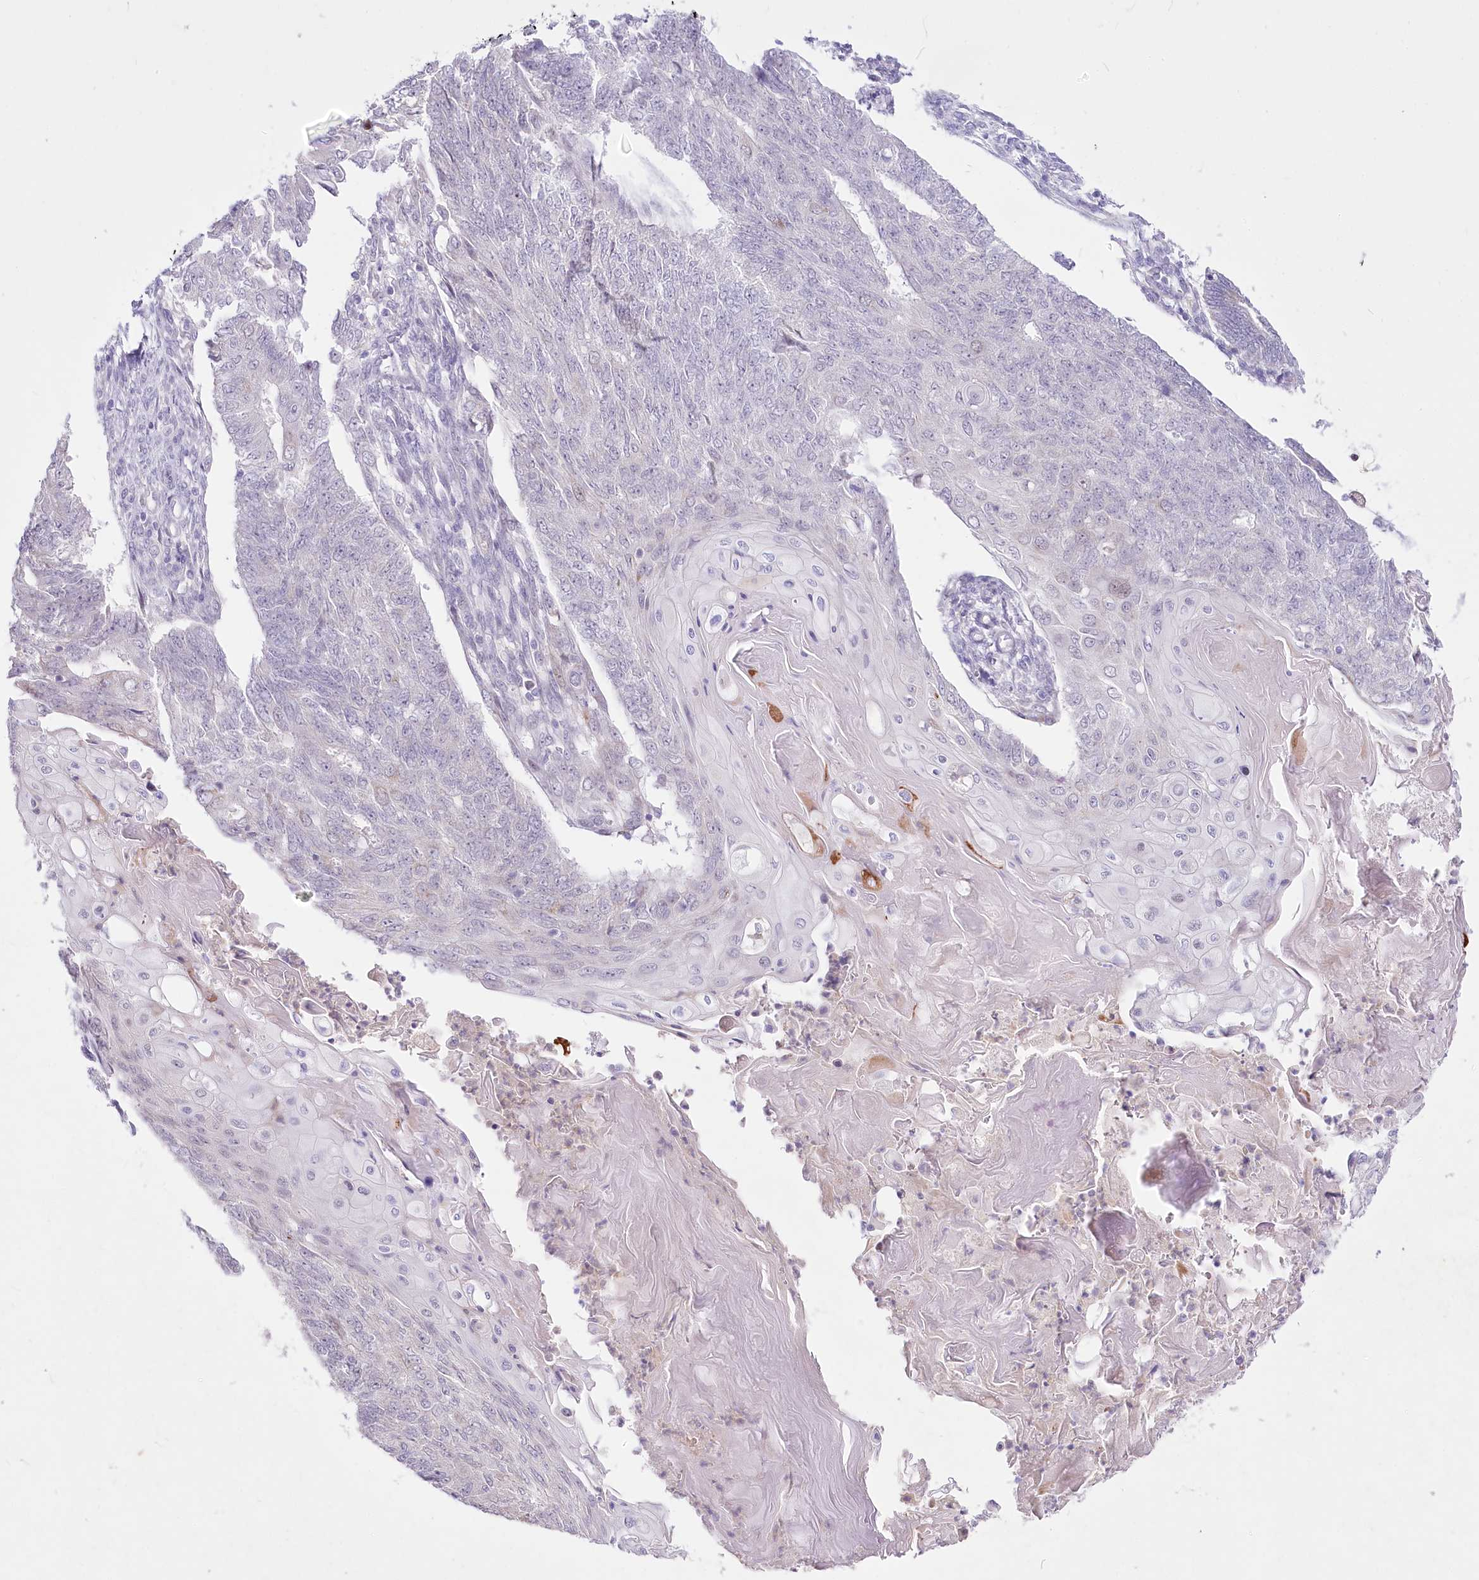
{"staining": {"intensity": "negative", "quantity": "none", "location": "none"}, "tissue": "endometrial cancer", "cell_type": "Tumor cells", "image_type": "cancer", "snomed": [{"axis": "morphology", "description": "Adenocarcinoma, NOS"}, {"axis": "topography", "description": "Endometrium"}], "caption": "Image shows no protein staining in tumor cells of endometrial cancer tissue. The staining was performed using DAB (3,3'-diaminobenzidine) to visualize the protein expression in brown, while the nuclei were stained in blue with hematoxylin (Magnification: 20x).", "gene": "BEND7", "patient": {"sex": "female", "age": 32}}